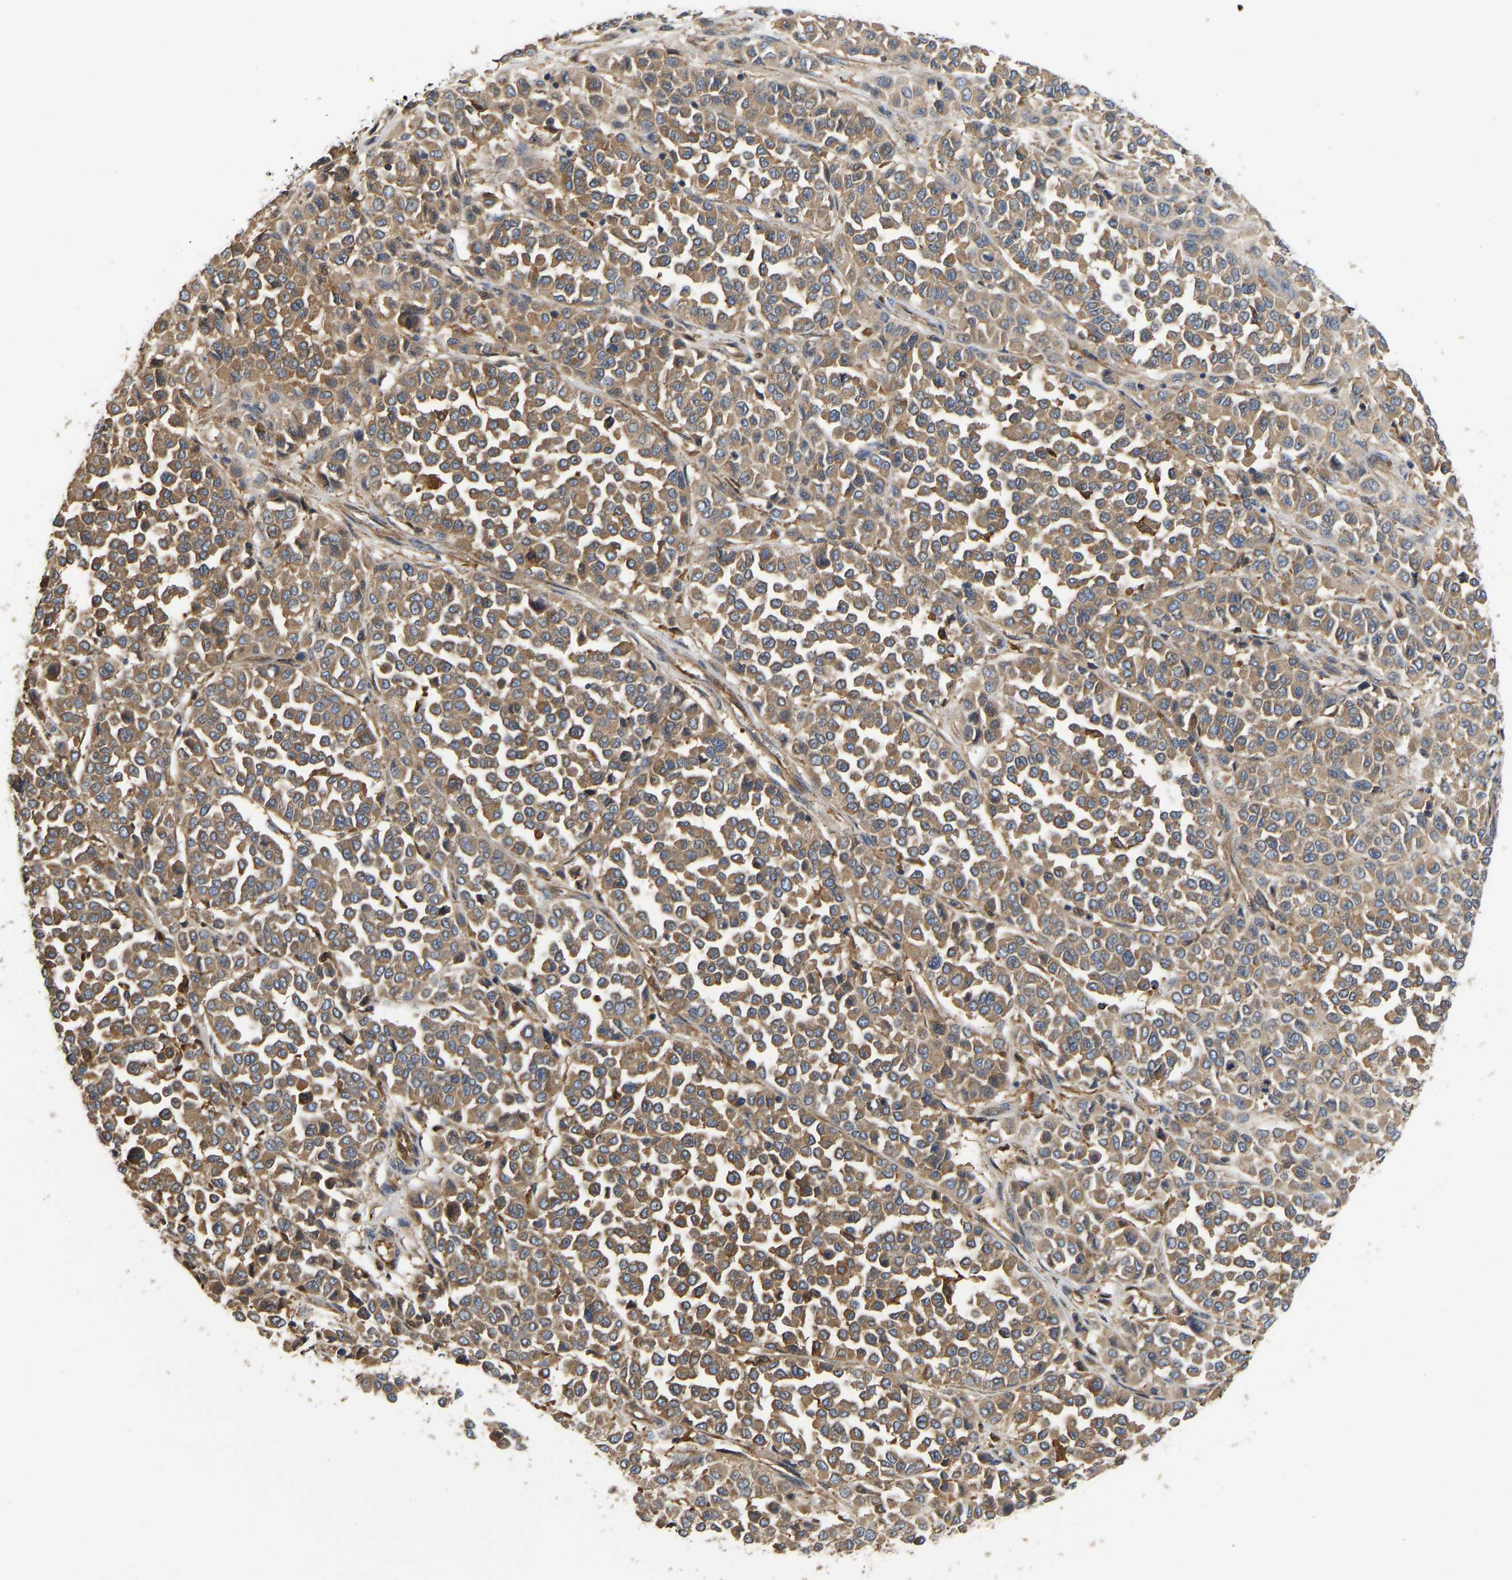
{"staining": {"intensity": "moderate", "quantity": ">75%", "location": "cytoplasmic/membranous"}, "tissue": "melanoma", "cell_type": "Tumor cells", "image_type": "cancer", "snomed": [{"axis": "morphology", "description": "Malignant melanoma, Metastatic site"}, {"axis": "topography", "description": "Pancreas"}], "caption": "This micrograph exhibits immunohistochemistry staining of malignant melanoma (metastatic site), with medium moderate cytoplasmic/membranous staining in about >75% of tumor cells.", "gene": "FLNB", "patient": {"sex": "female", "age": 30}}